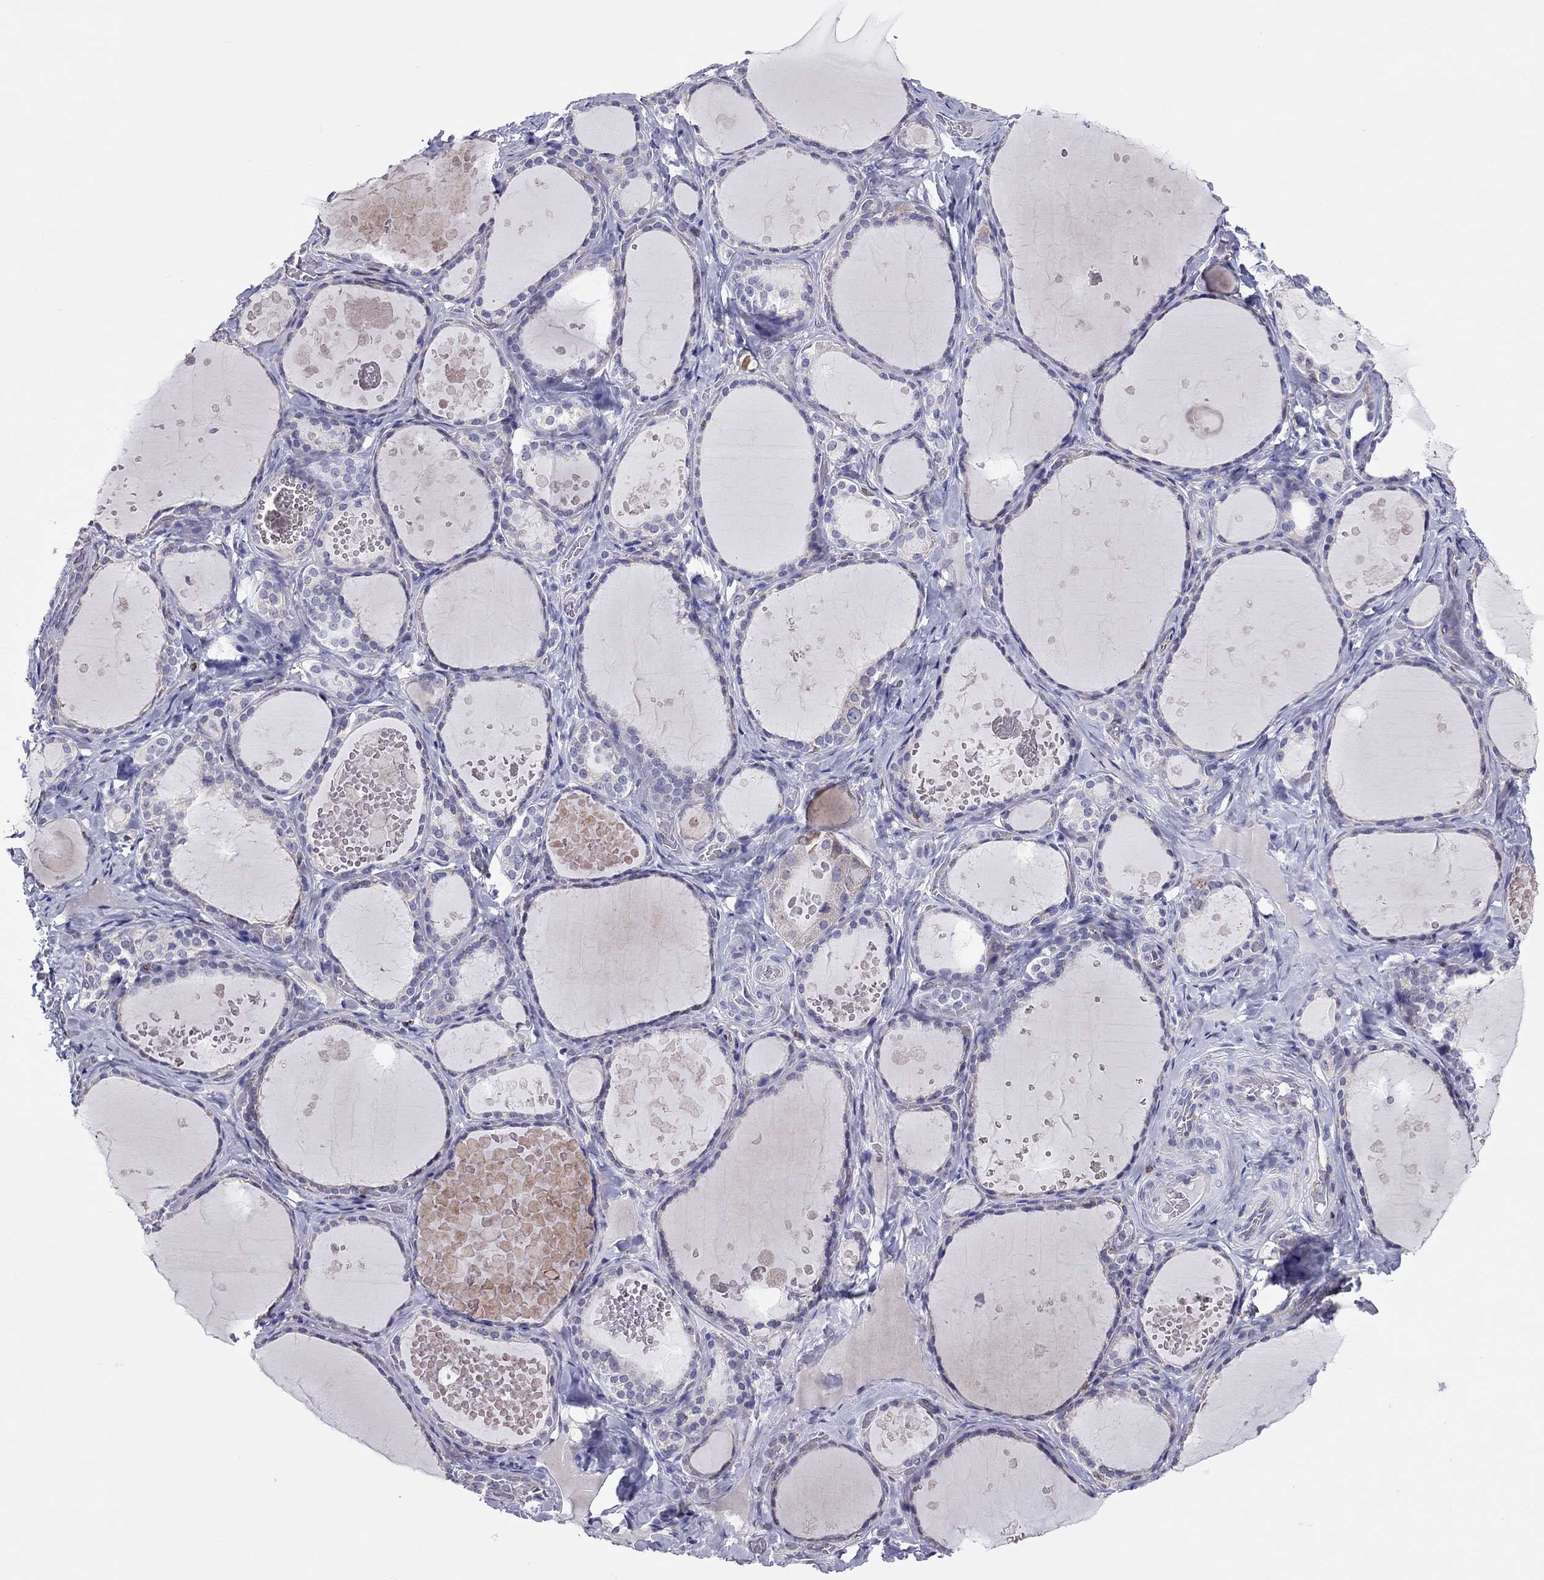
{"staining": {"intensity": "negative", "quantity": "none", "location": "none"}, "tissue": "thyroid gland", "cell_type": "Glandular cells", "image_type": "normal", "snomed": [{"axis": "morphology", "description": "Normal tissue, NOS"}, {"axis": "topography", "description": "Thyroid gland"}], "caption": "Protein analysis of normal thyroid gland displays no significant staining in glandular cells. (DAB immunohistochemistry (IHC) visualized using brightfield microscopy, high magnification).", "gene": "ADORA2A", "patient": {"sex": "female", "age": 56}}